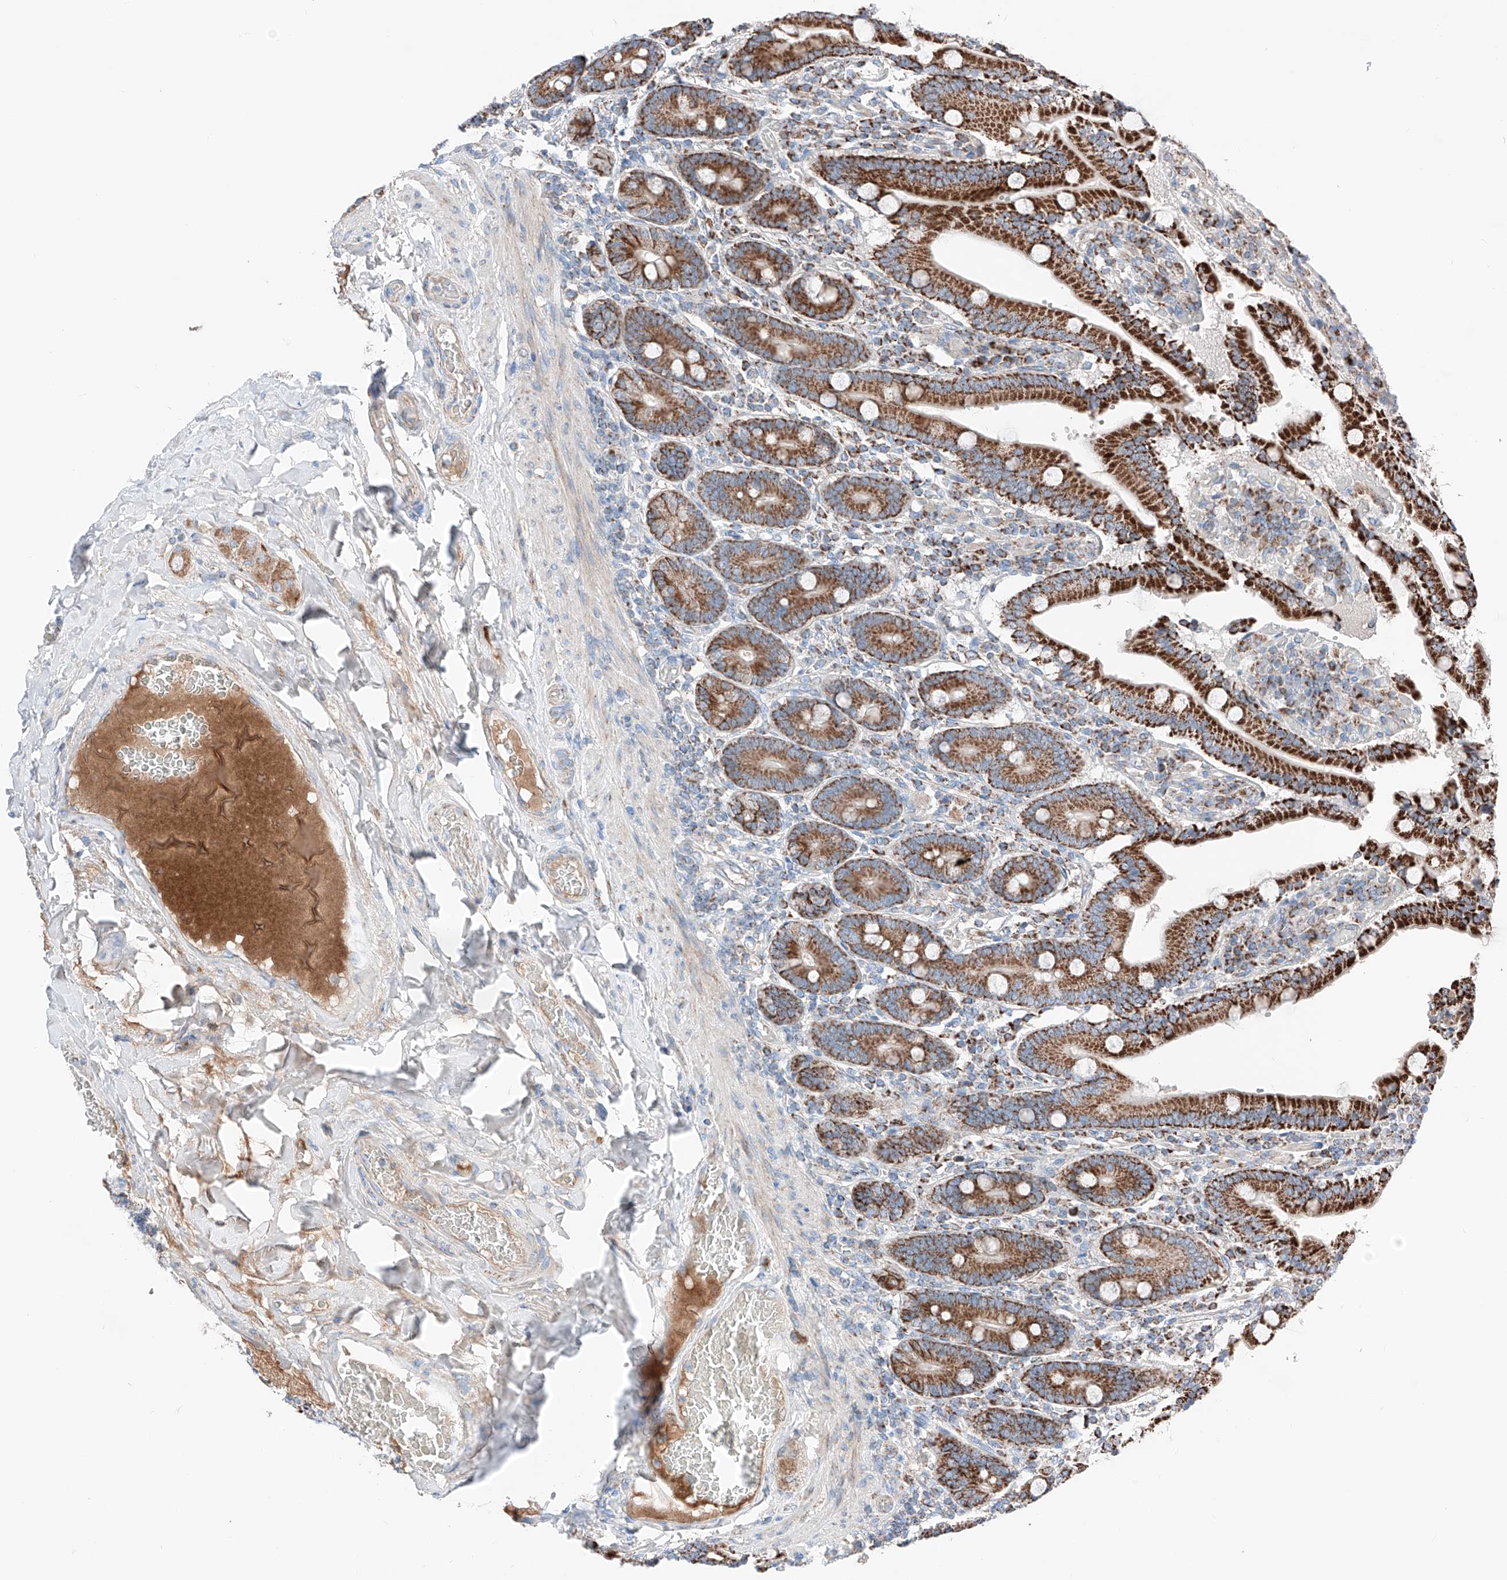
{"staining": {"intensity": "strong", "quantity": ">75%", "location": "cytoplasmic/membranous"}, "tissue": "duodenum", "cell_type": "Glandular cells", "image_type": "normal", "snomed": [{"axis": "morphology", "description": "Normal tissue, NOS"}, {"axis": "topography", "description": "Duodenum"}], "caption": "Glandular cells show high levels of strong cytoplasmic/membranous positivity in approximately >75% of cells in unremarkable human duodenum.", "gene": "MRAP", "patient": {"sex": "female", "age": 62}}